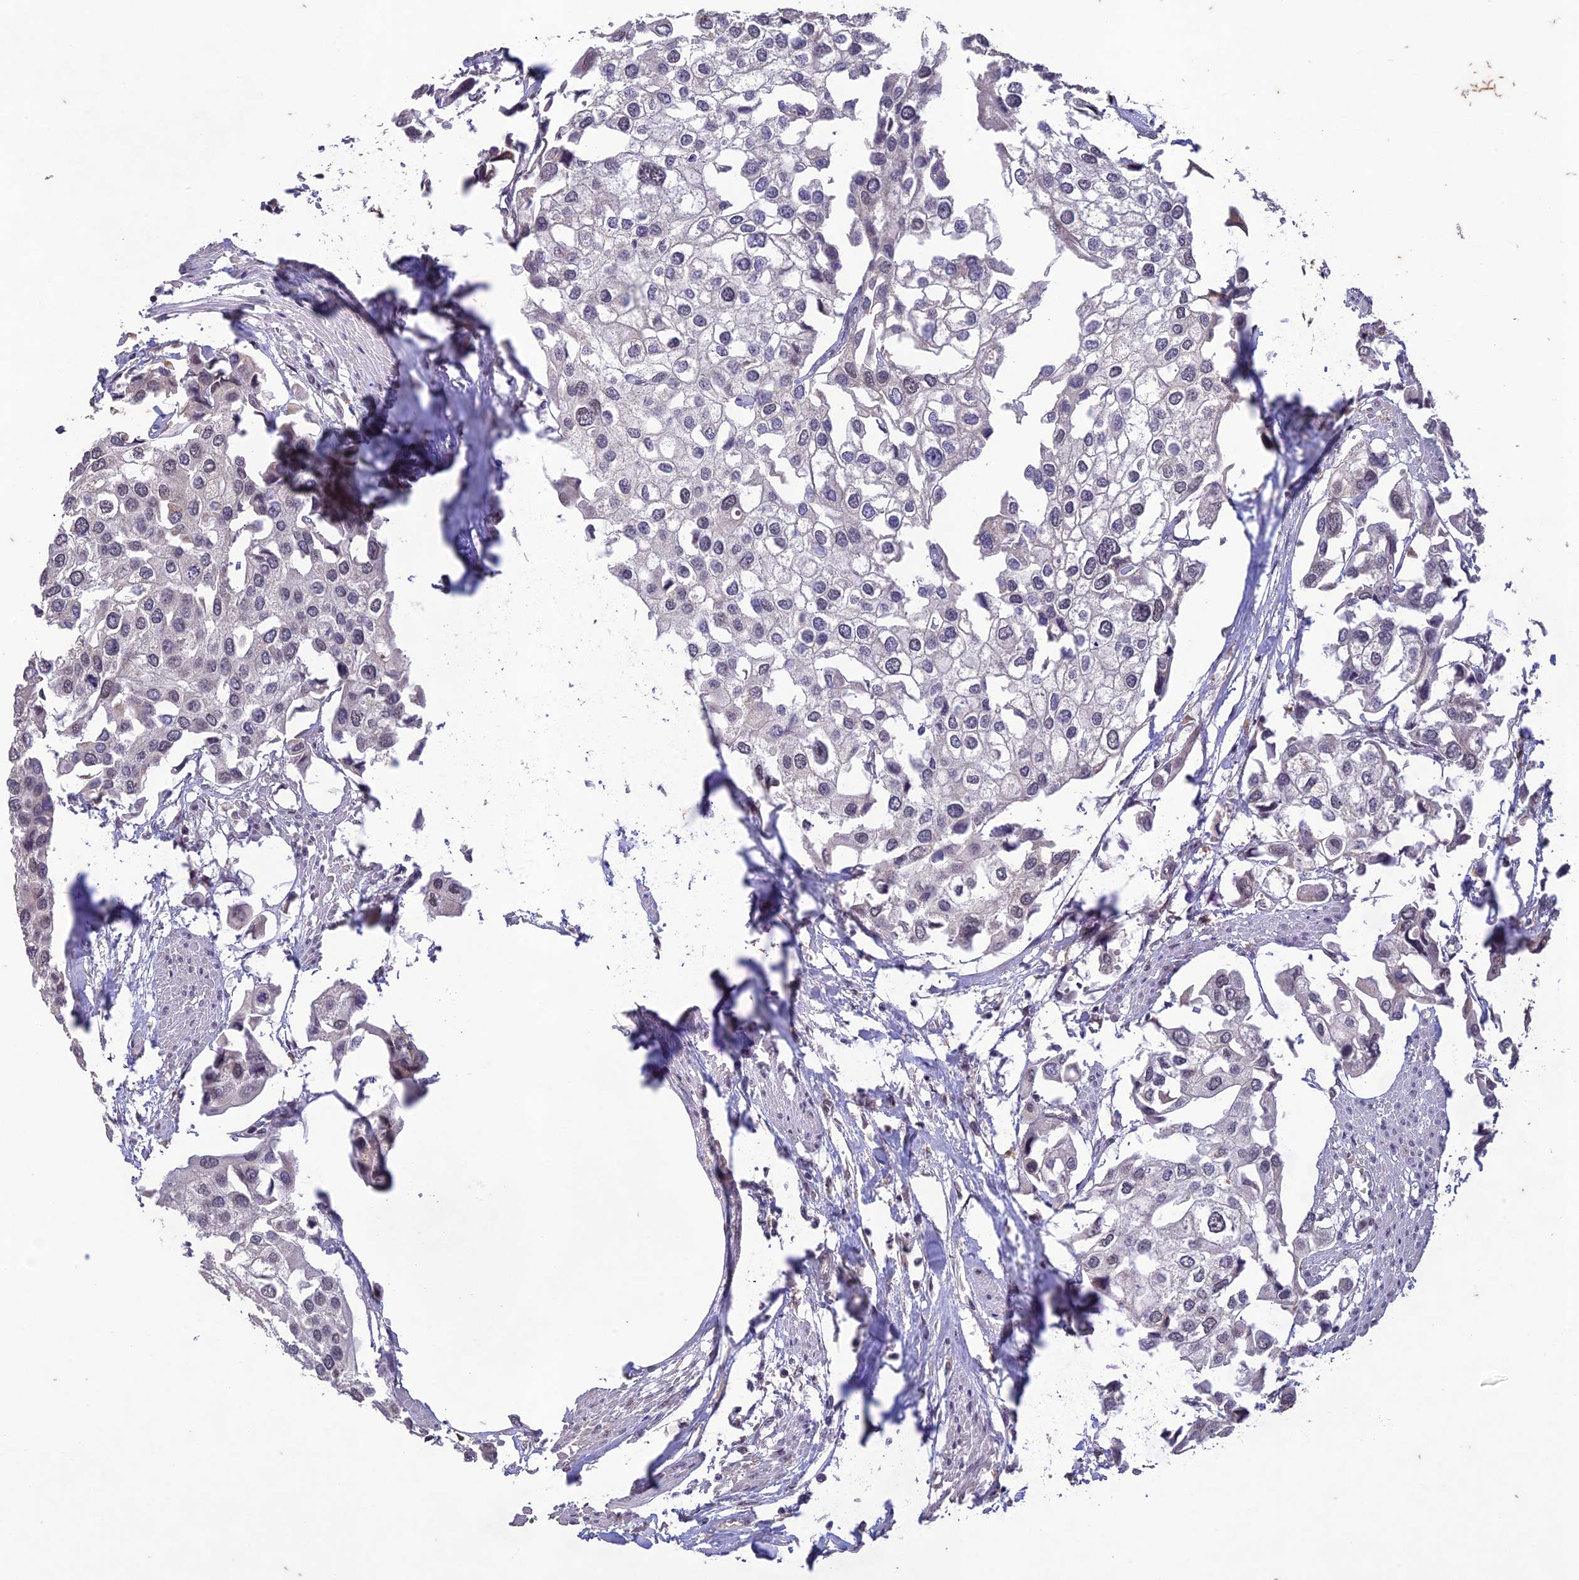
{"staining": {"intensity": "negative", "quantity": "none", "location": "none"}, "tissue": "urothelial cancer", "cell_type": "Tumor cells", "image_type": "cancer", "snomed": [{"axis": "morphology", "description": "Urothelial carcinoma, High grade"}, {"axis": "topography", "description": "Urinary bladder"}], "caption": "Protein analysis of urothelial carcinoma (high-grade) demonstrates no significant staining in tumor cells. (DAB IHC visualized using brightfield microscopy, high magnification).", "gene": "POP4", "patient": {"sex": "male", "age": 64}}